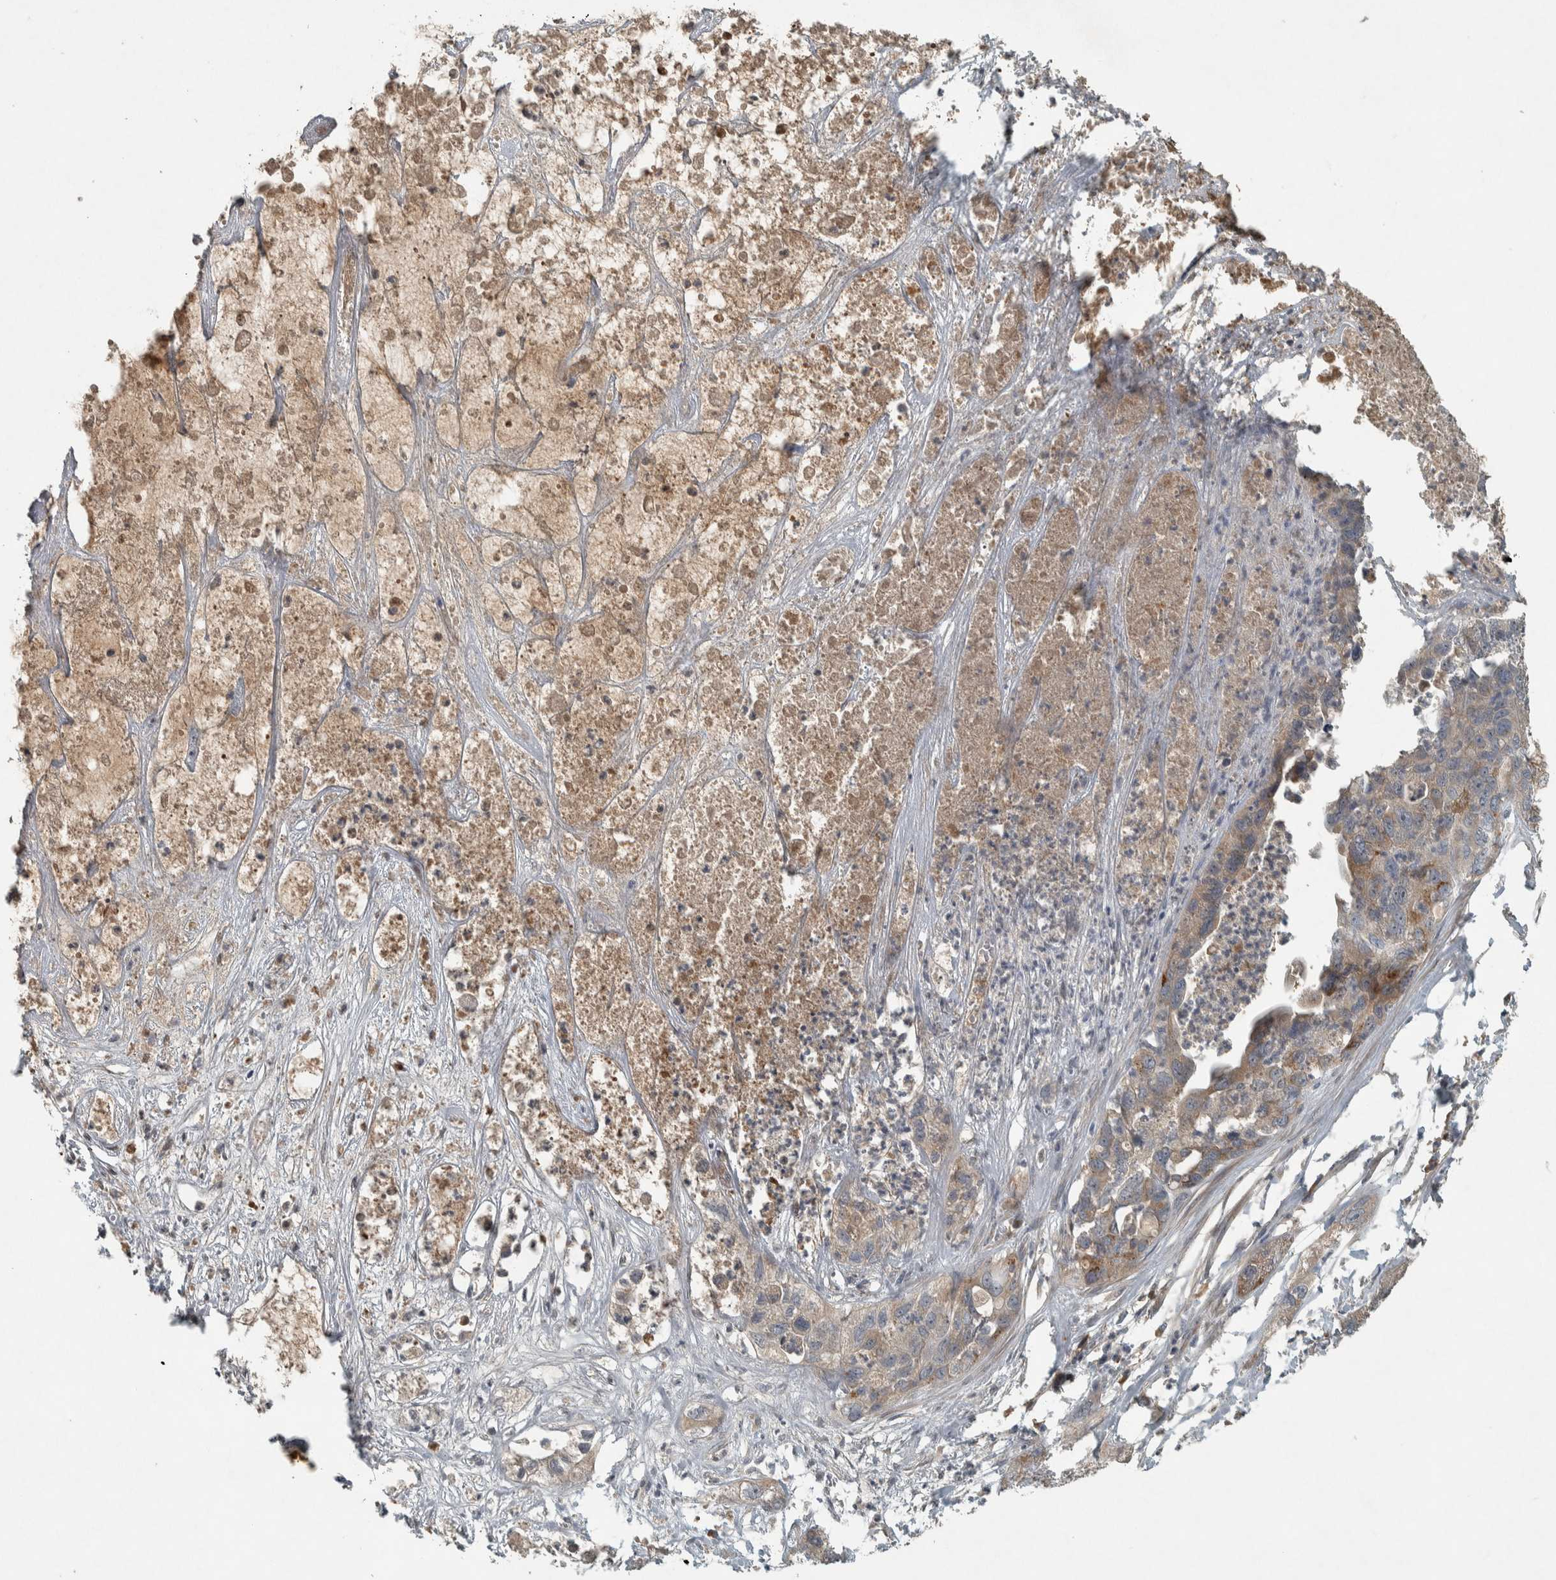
{"staining": {"intensity": "moderate", "quantity": "25%-75%", "location": "cytoplasmic/membranous"}, "tissue": "pancreatic cancer", "cell_type": "Tumor cells", "image_type": "cancer", "snomed": [{"axis": "morphology", "description": "Adenocarcinoma, NOS"}, {"axis": "topography", "description": "Pancreas"}], "caption": "Immunohistochemistry (IHC) image of human pancreatic adenocarcinoma stained for a protein (brown), which displays medium levels of moderate cytoplasmic/membranous staining in approximately 25%-75% of tumor cells.", "gene": "CLCN2", "patient": {"sex": "female", "age": 78}}